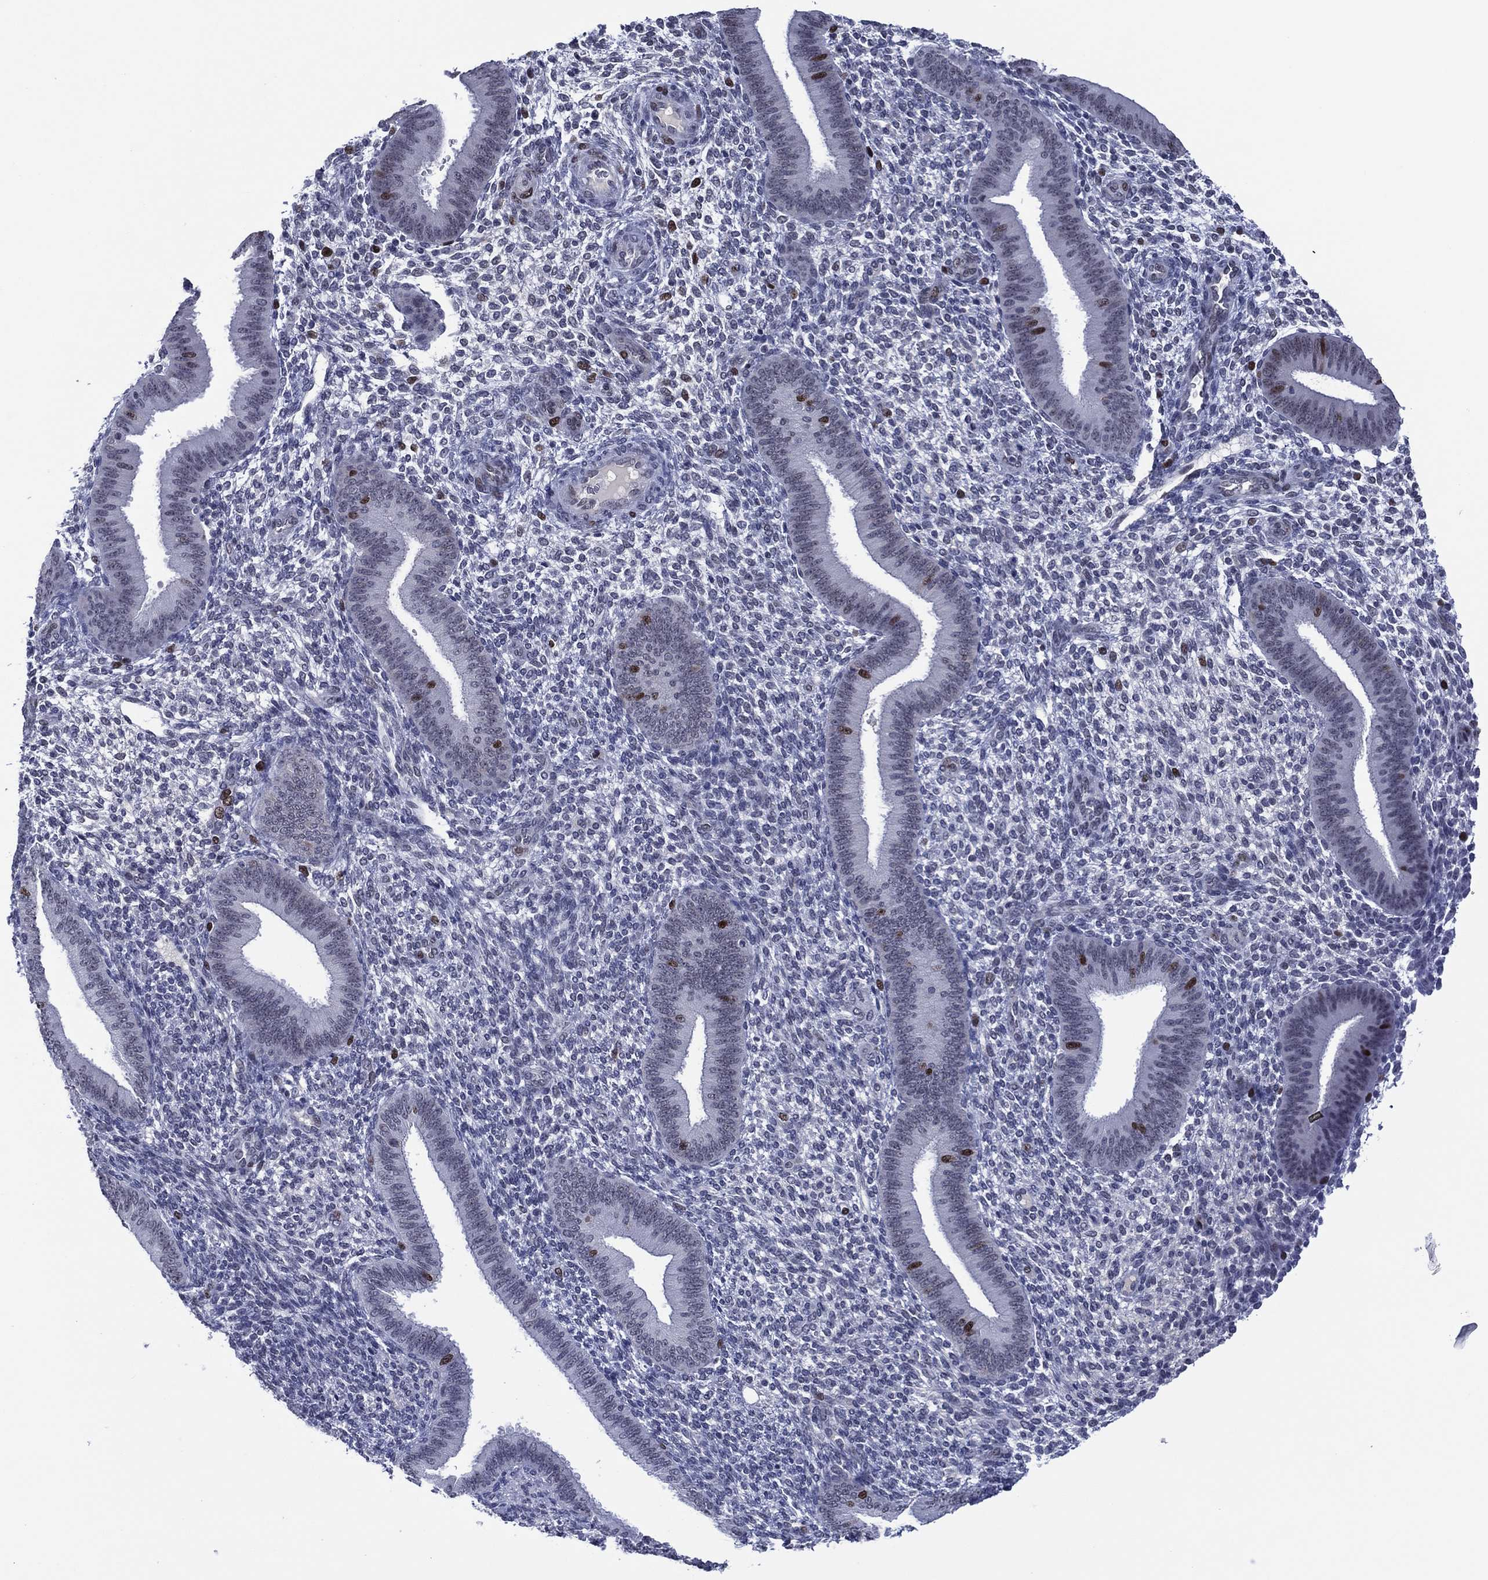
{"staining": {"intensity": "negative", "quantity": "none", "location": "none"}, "tissue": "endometrium", "cell_type": "Cells in endometrial stroma", "image_type": "normal", "snomed": [{"axis": "morphology", "description": "Normal tissue, NOS"}, {"axis": "topography", "description": "Endometrium"}], "caption": "Immunohistochemistry (IHC) micrograph of normal human endometrium stained for a protein (brown), which demonstrates no positivity in cells in endometrial stroma.", "gene": "GATA6", "patient": {"sex": "female", "age": 39}}